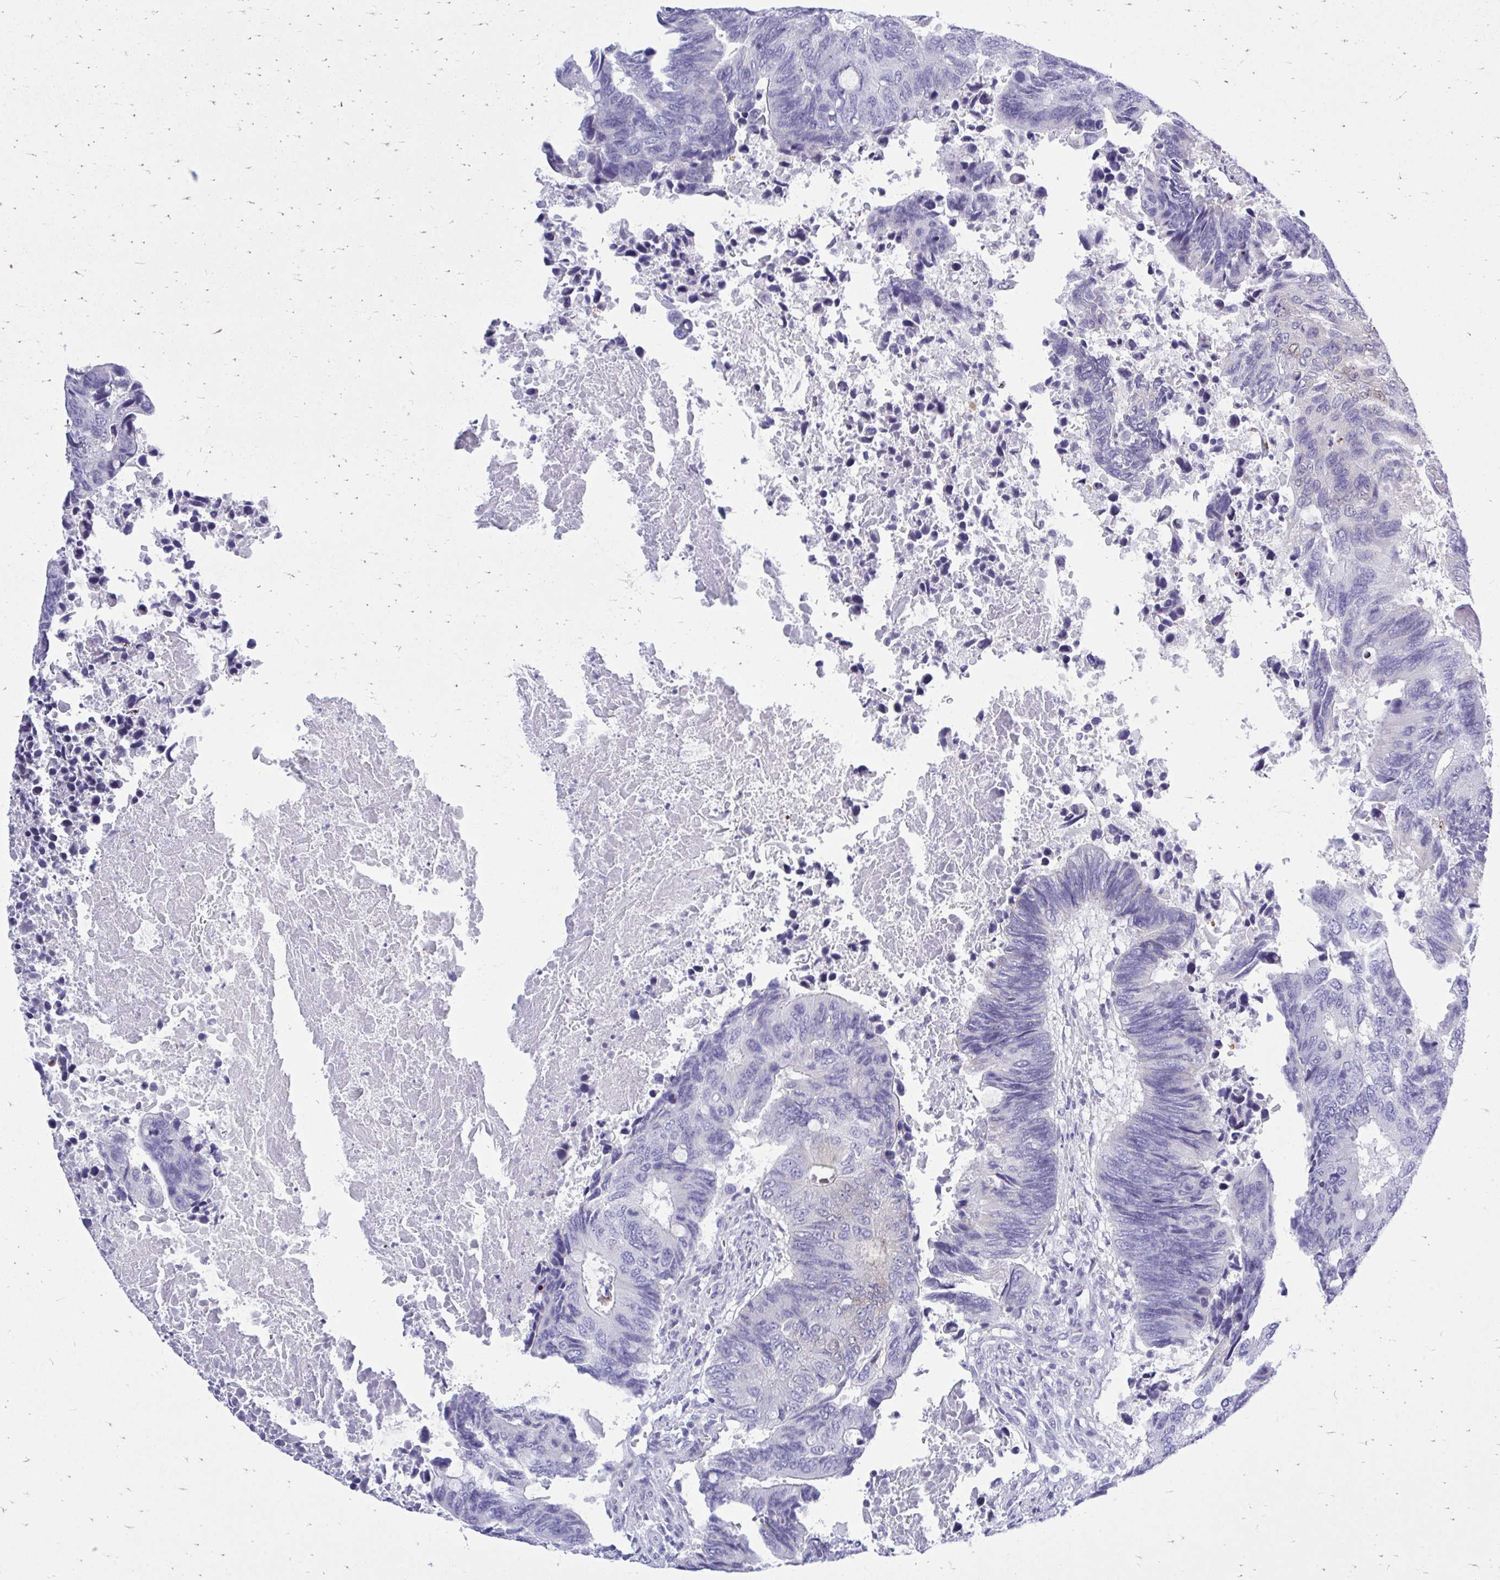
{"staining": {"intensity": "negative", "quantity": "none", "location": "none"}, "tissue": "colorectal cancer", "cell_type": "Tumor cells", "image_type": "cancer", "snomed": [{"axis": "morphology", "description": "Adenocarcinoma, NOS"}, {"axis": "topography", "description": "Colon"}], "caption": "High magnification brightfield microscopy of colorectal cancer stained with DAB (brown) and counterstained with hematoxylin (blue): tumor cells show no significant positivity.", "gene": "GABRA1", "patient": {"sex": "male", "age": 87}}